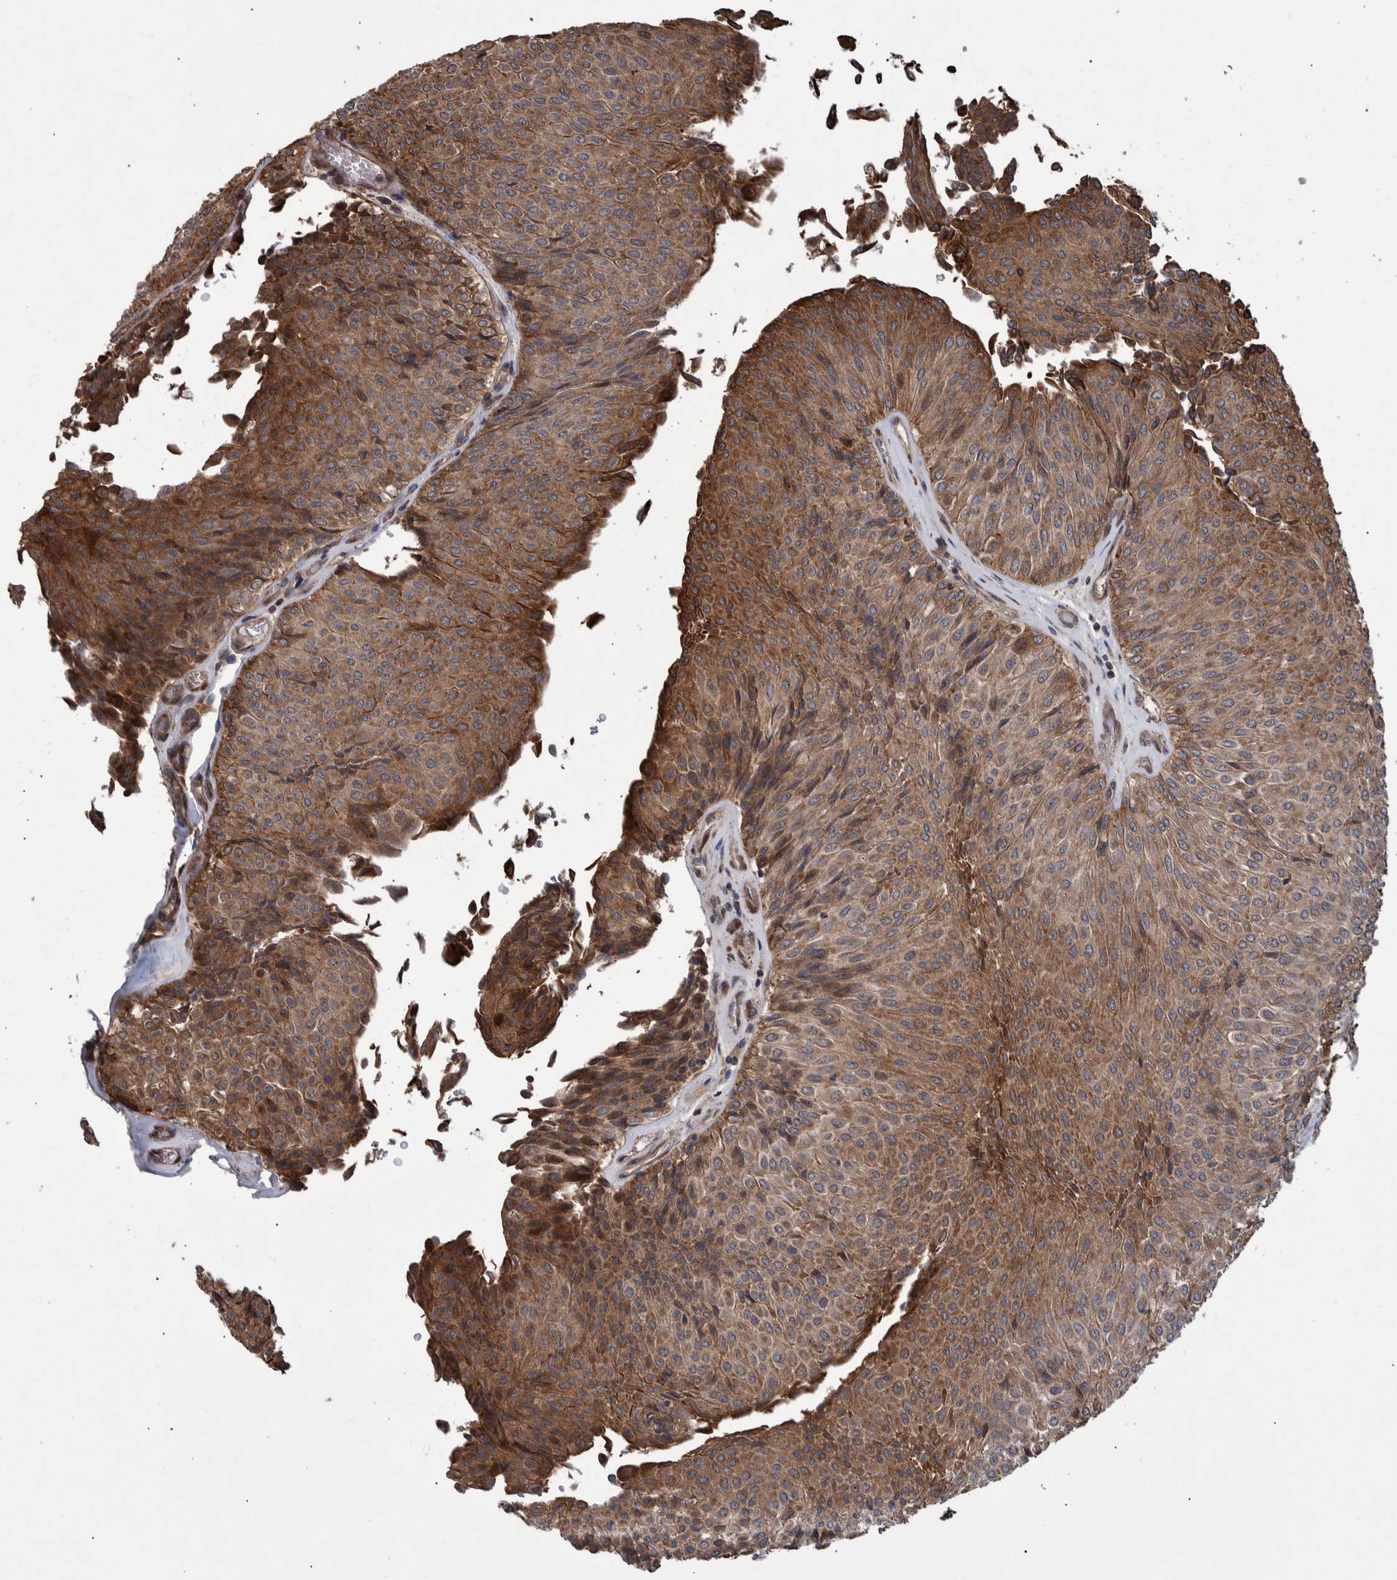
{"staining": {"intensity": "moderate", "quantity": ">75%", "location": "cytoplasmic/membranous"}, "tissue": "urothelial cancer", "cell_type": "Tumor cells", "image_type": "cancer", "snomed": [{"axis": "morphology", "description": "Urothelial carcinoma, Low grade"}, {"axis": "topography", "description": "Urinary bladder"}], "caption": "A histopathology image of urothelial cancer stained for a protein demonstrates moderate cytoplasmic/membranous brown staining in tumor cells.", "gene": "B3GNTL1", "patient": {"sex": "male", "age": 78}}